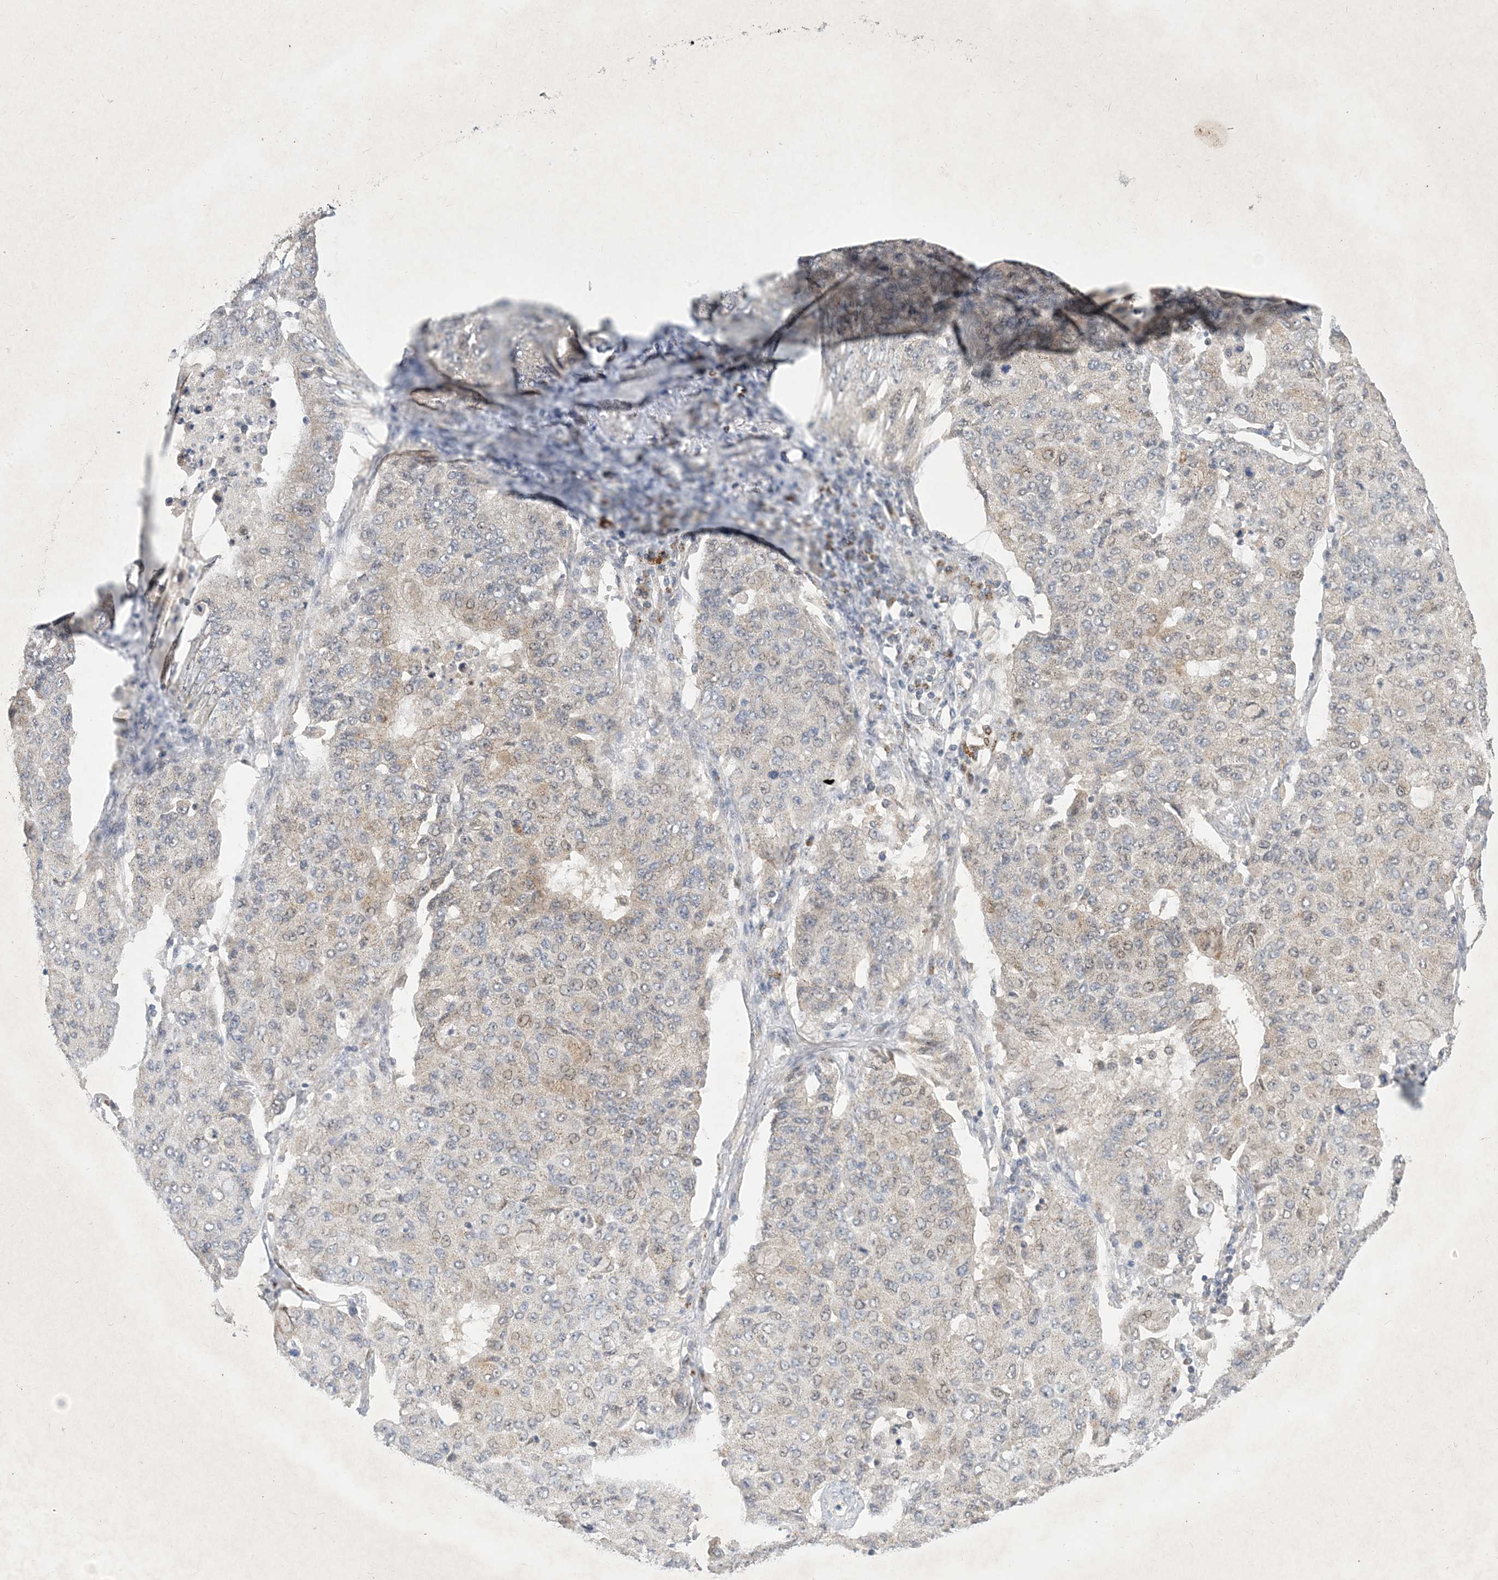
{"staining": {"intensity": "weak", "quantity": "<25%", "location": "cytoplasmic/membranous"}, "tissue": "lung cancer", "cell_type": "Tumor cells", "image_type": "cancer", "snomed": [{"axis": "morphology", "description": "Squamous cell carcinoma, NOS"}, {"axis": "topography", "description": "Lung"}], "caption": "This is a photomicrograph of IHC staining of lung cancer (squamous cell carcinoma), which shows no positivity in tumor cells.", "gene": "CCDC14", "patient": {"sex": "male", "age": 74}}